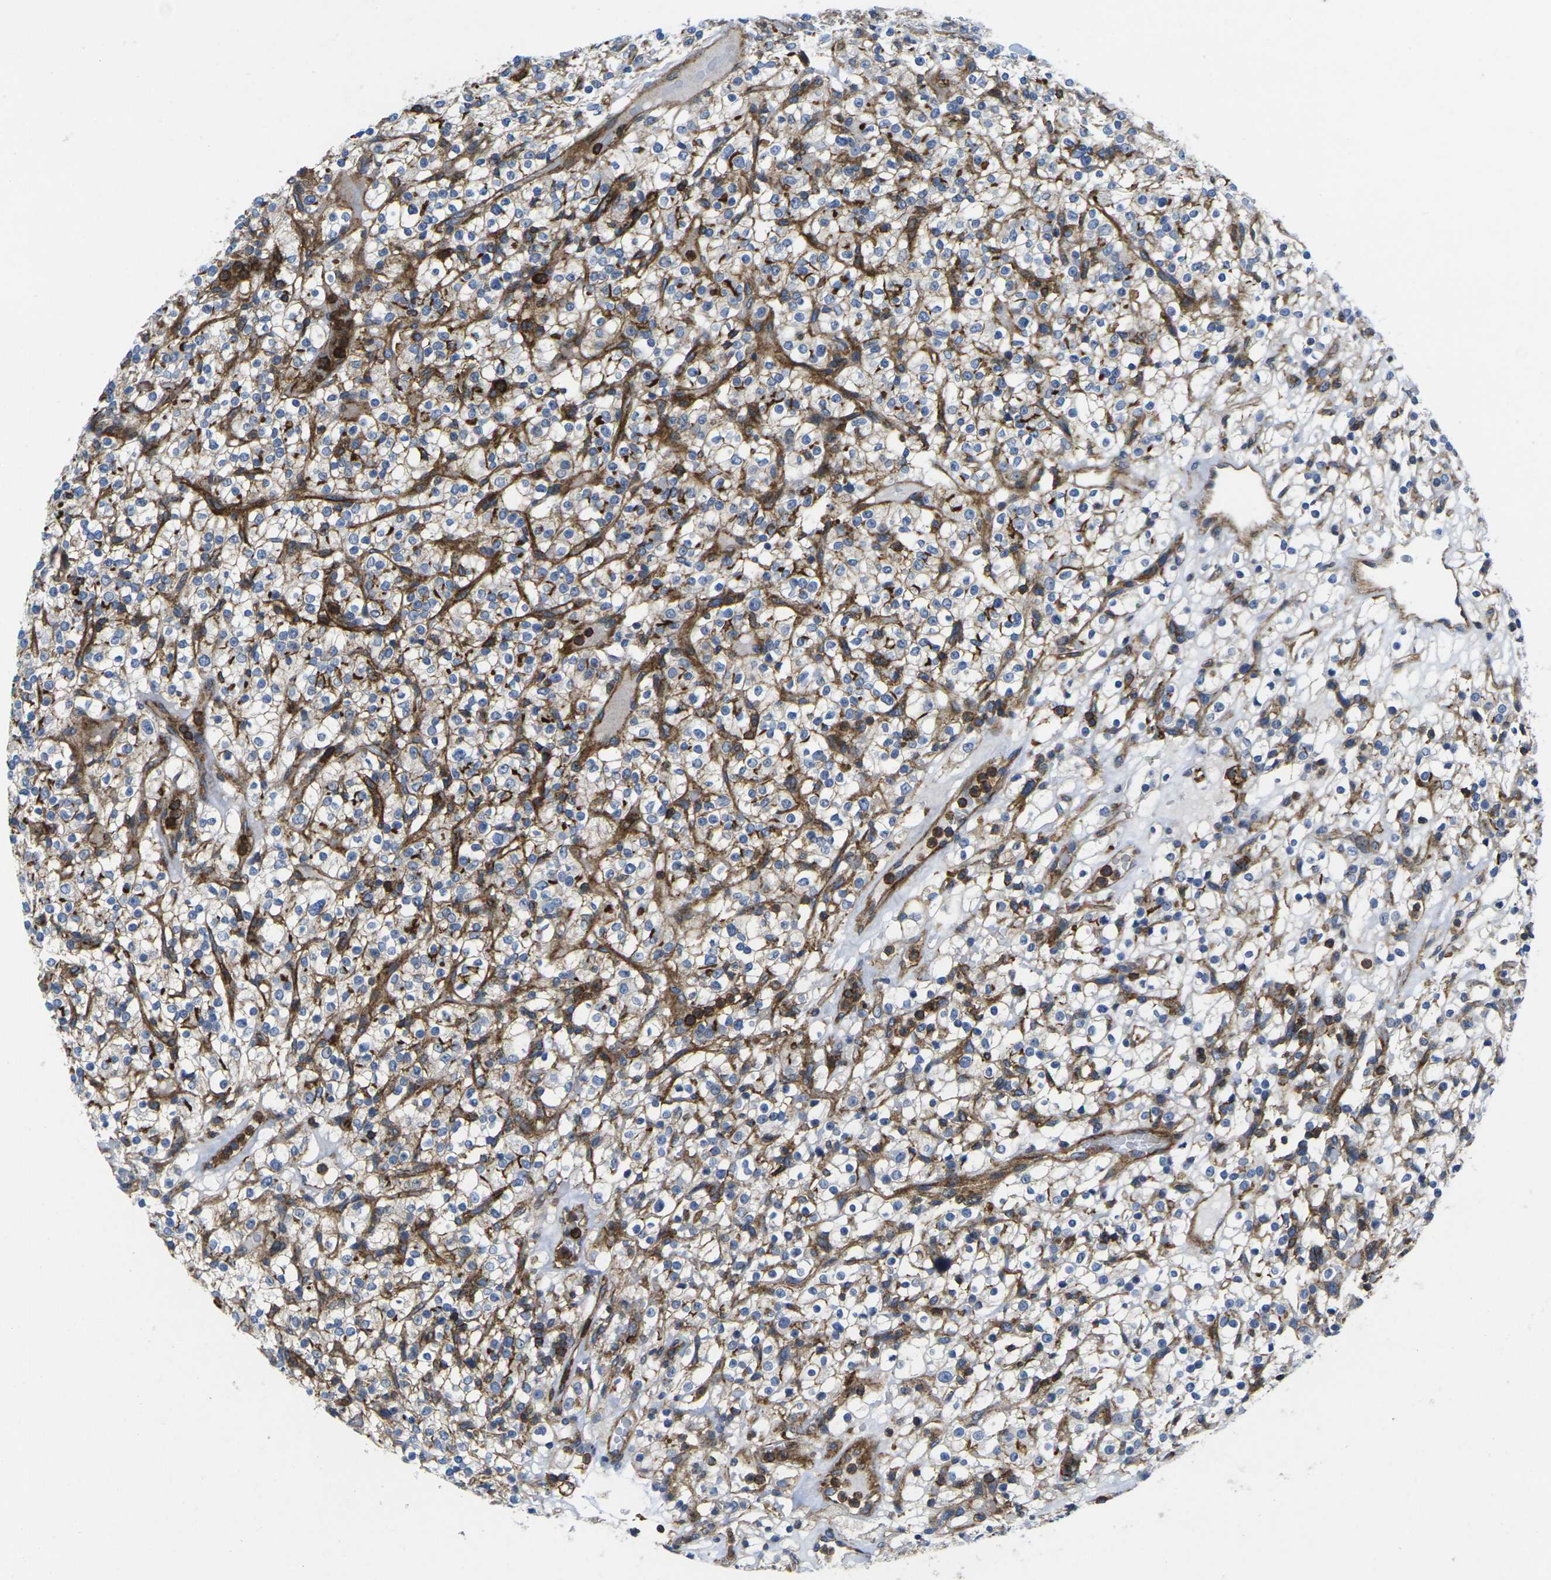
{"staining": {"intensity": "strong", "quantity": "<25%", "location": "cytoplasmic/membranous"}, "tissue": "renal cancer", "cell_type": "Tumor cells", "image_type": "cancer", "snomed": [{"axis": "morphology", "description": "Normal tissue, NOS"}, {"axis": "morphology", "description": "Adenocarcinoma, NOS"}, {"axis": "topography", "description": "Kidney"}], "caption": "Tumor cells reveal strong cytoplasmic/membranous staining in approximately <25% of cells in renal cancer (adenocarcinoma).", "gene": "IQGAP1", "patient": {"sex": "female", "age": 72}}